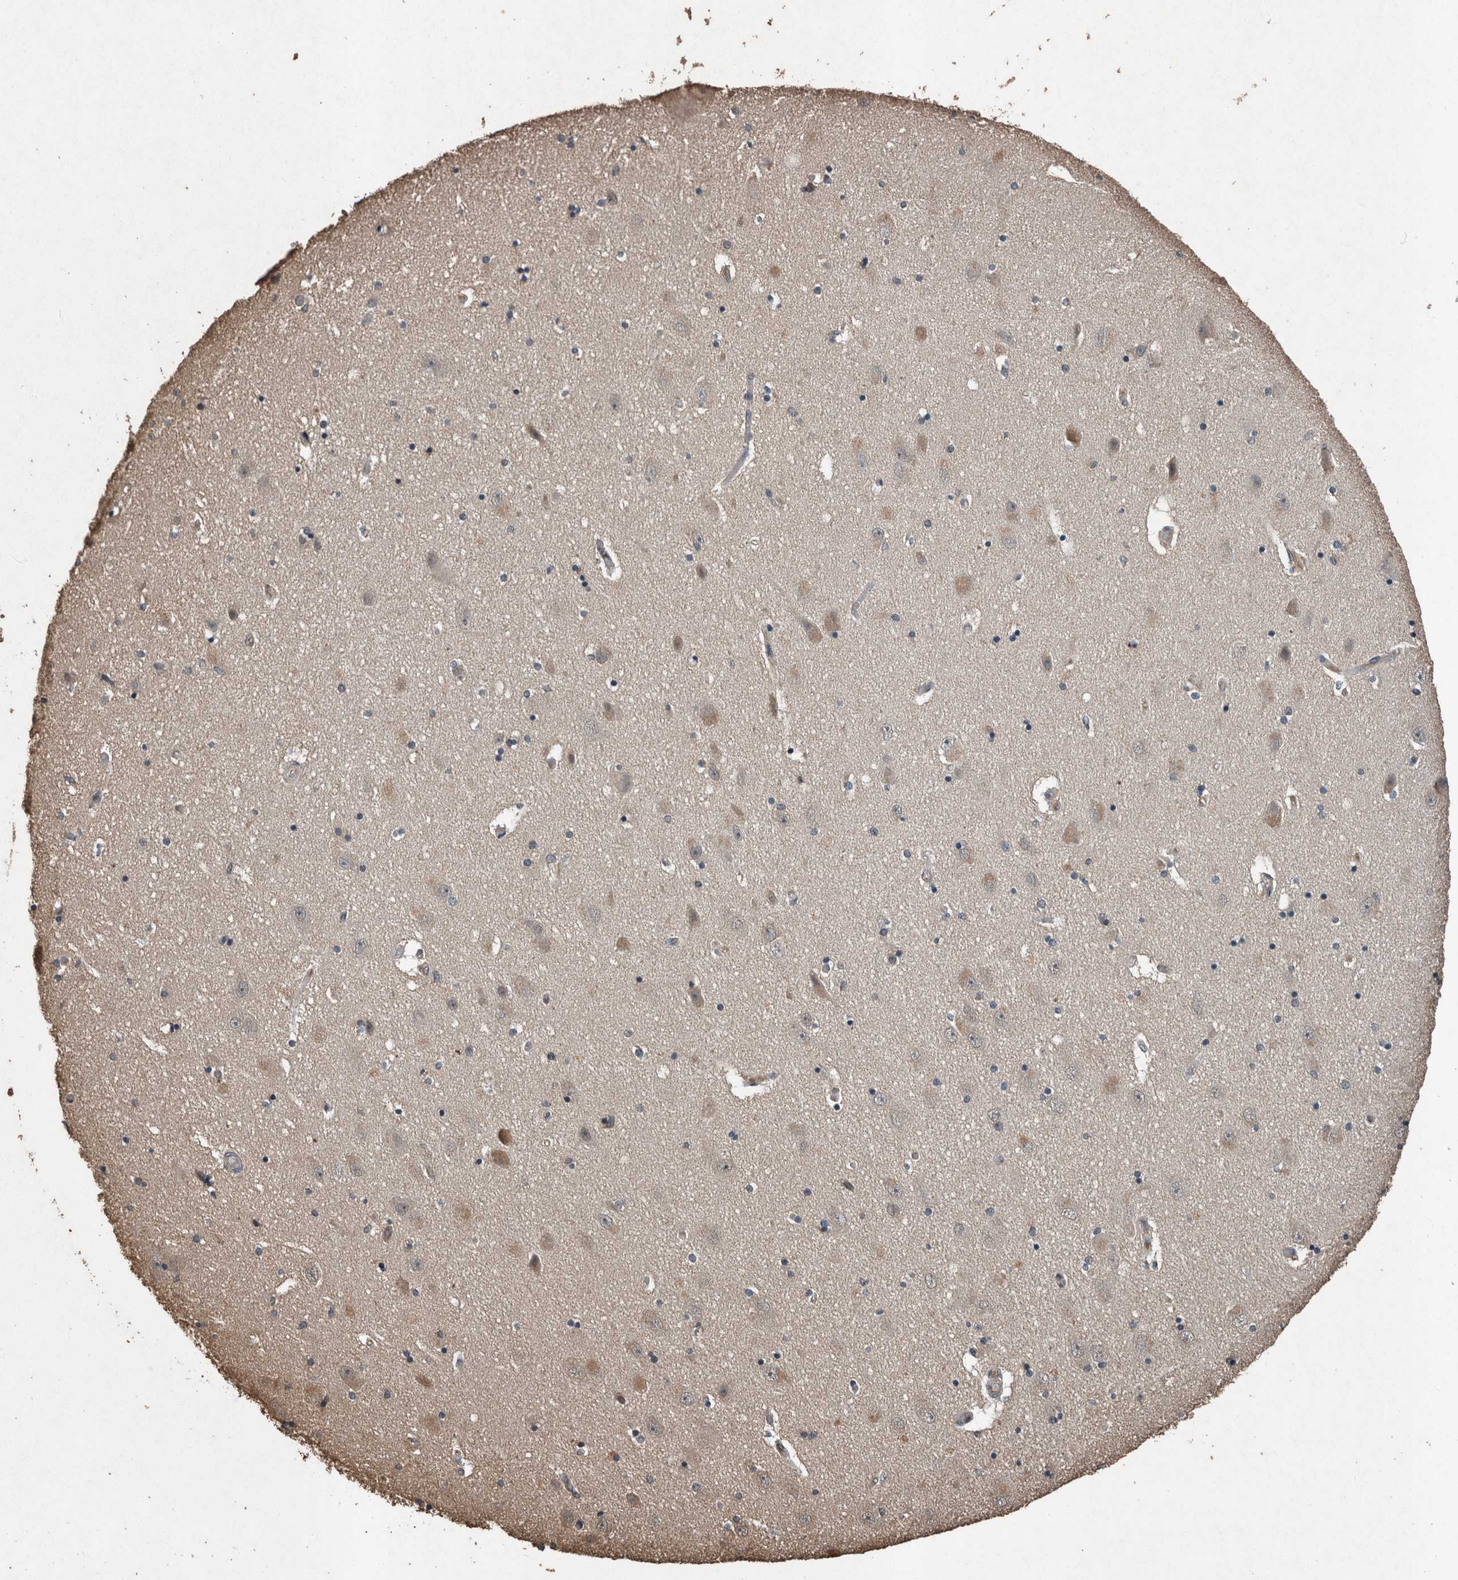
{"staining": {"intensity": "negative", "quantity": "none", "location": "none"}, "tissue": "hippocampus", "cell_type": "Glial cells", "image_type": "normal", "snomed": [{"axis": "morphology", "description": "Normal tissue, NOS"}, {"axis": "topography", "description": "Hippocampus"}], "caption": "The photomicrograph reveals no staining of glial cells in benign hippocampus.", "gene": "FGFRL1", "patient": {"sex": "female", "age": 54}}